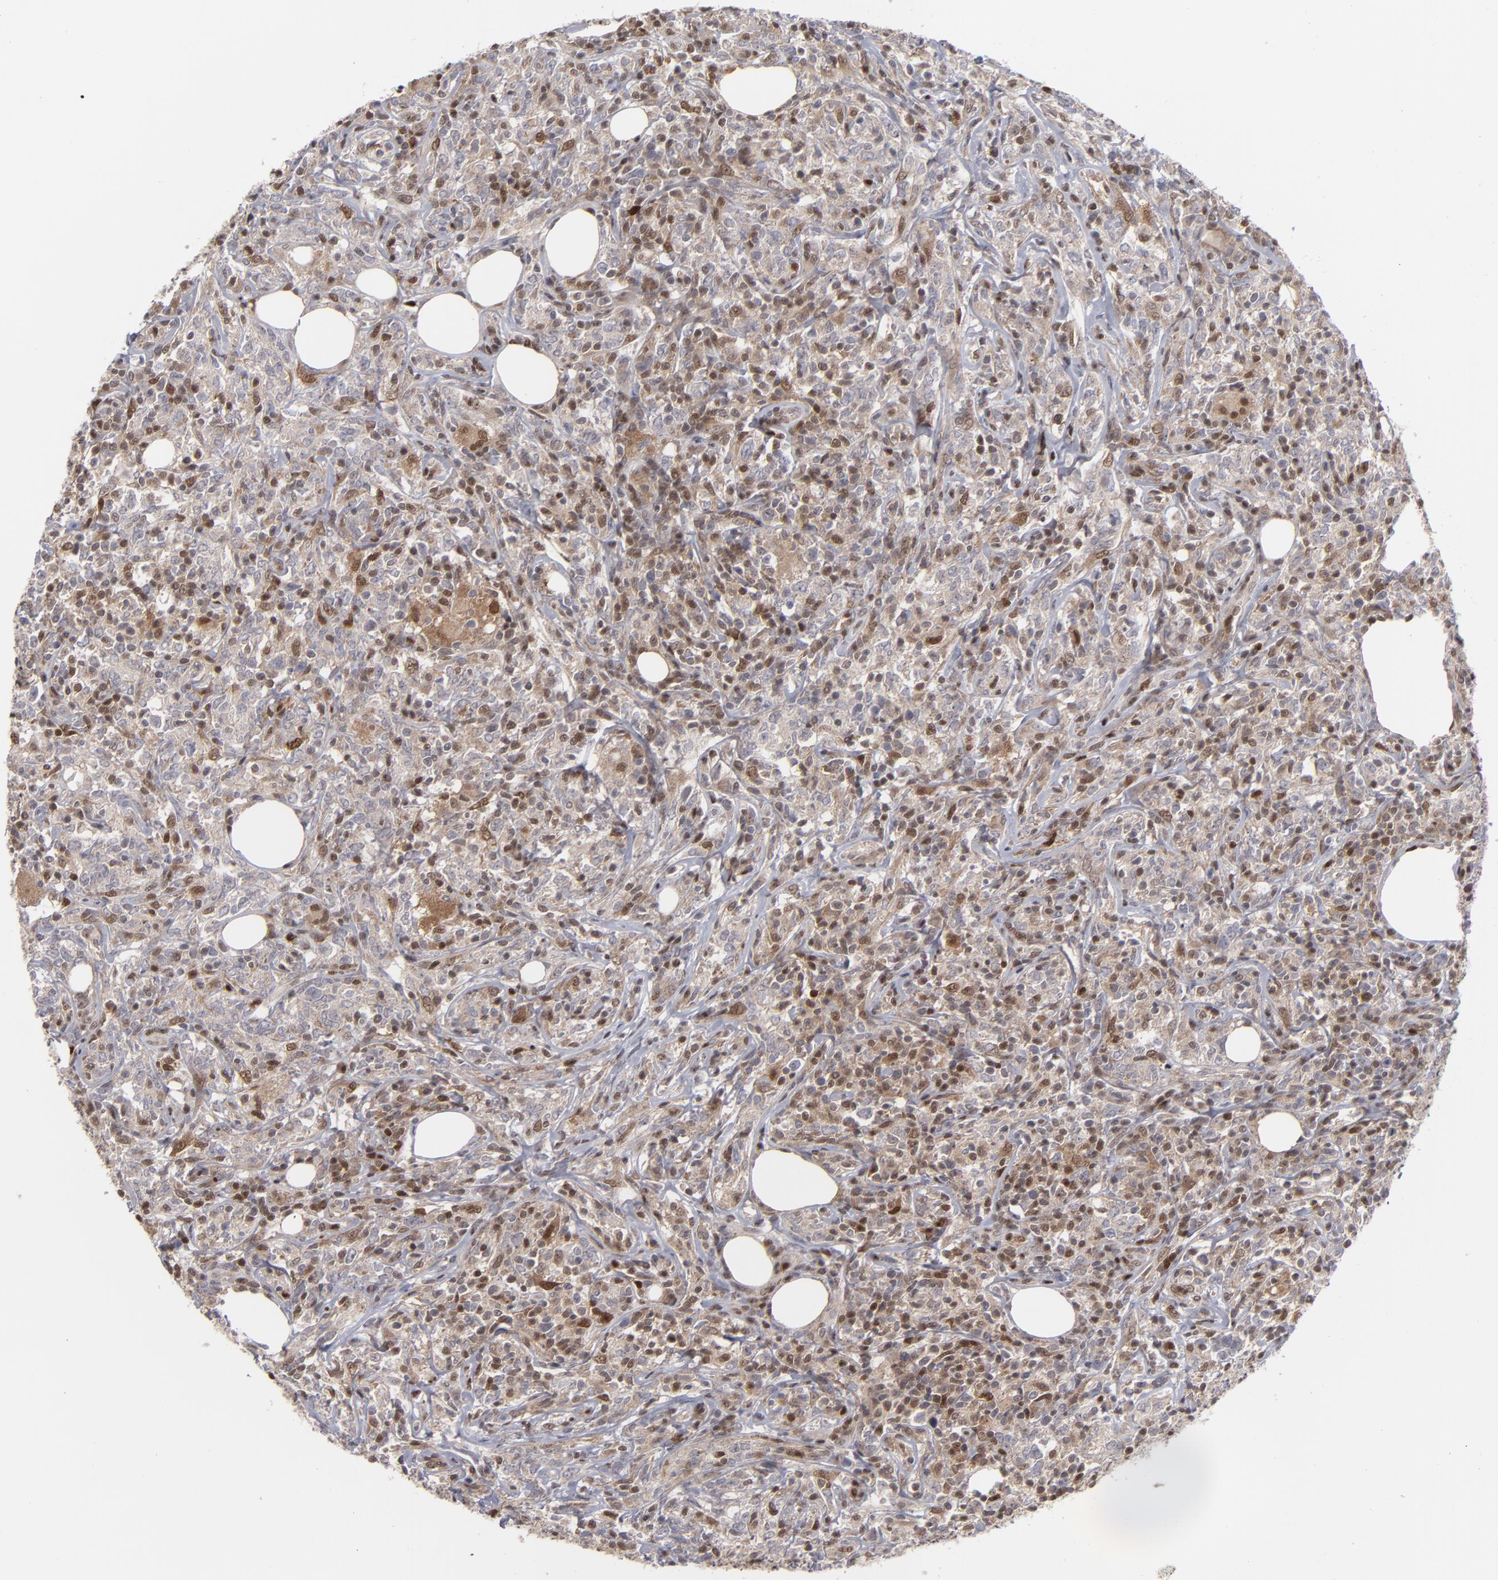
{"staining": {"intensity": "moderate", "quantity": "25%-75%", "location": "cytoplasmic/membranous,nuclear"}, "tissue": "lymphoma", "cell_type": "Tumor cells", "image_type": "cancer", "snomed": [{"axis": "morphology", "description": "Malignant lymphoma, non-Hodgkin's type, High grade"}, {"axis": "topography", "description": "Lymph node"}], "caption": "Human lymphoma stained with a brown dye shows moderate cytoplasmic/membranous and nuclear positive positivity in approximately 25%-75% of tumor cells.", "gene": "GSR", "patient": {"sex": "female", "age": 84}}